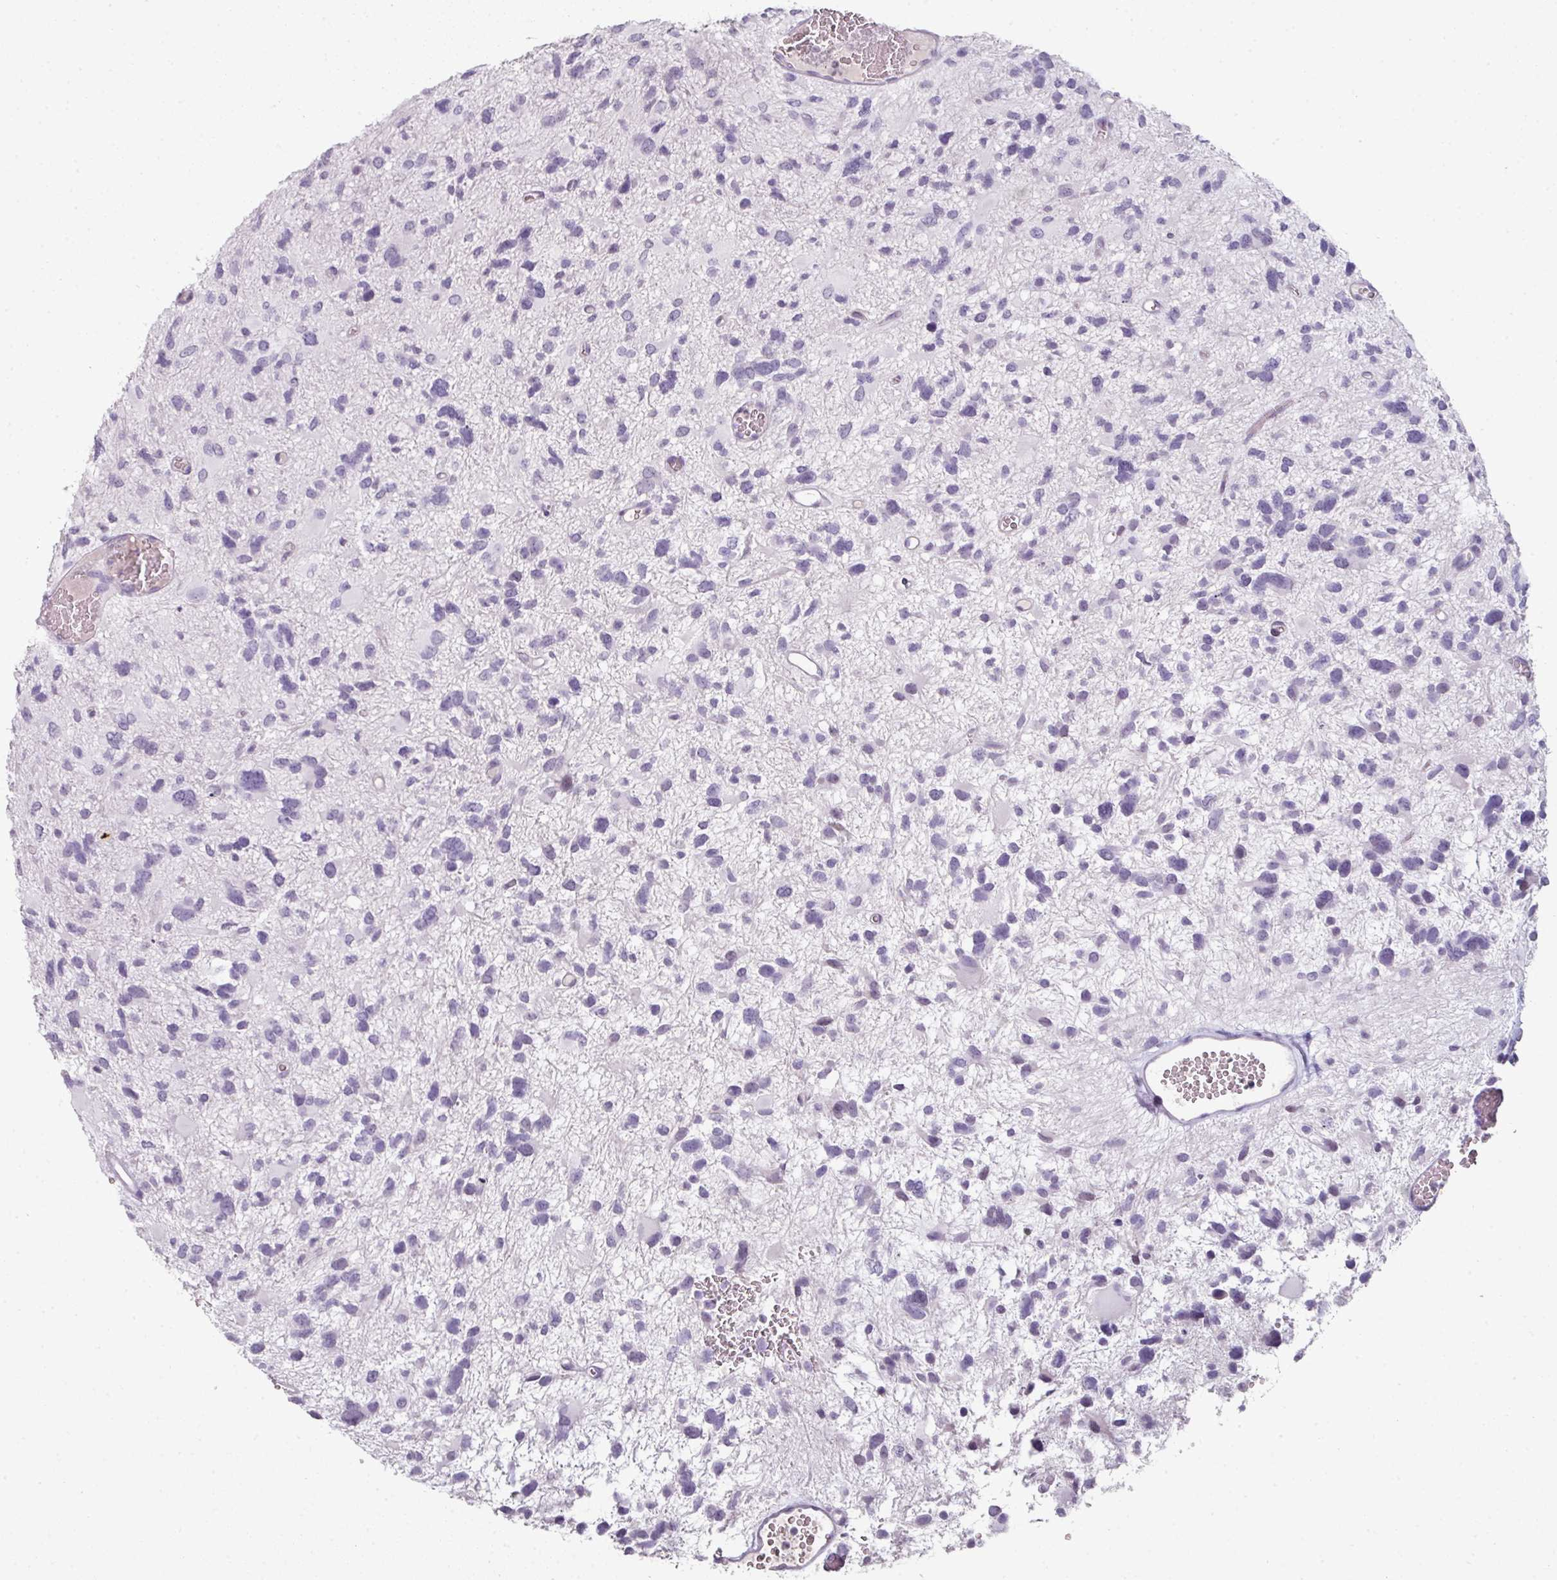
{"staining": {"intensity": "negative", "quantity": "none", "location": "none"}, "tissue": "glioma", "cell_type": "Tumor cells", "image_type": "cancer", "snomed": [{"axis": "morphology", "description": "Glioma, malignant, High grade"}, {"axis": "topography", "description": "Brain"}], "caption": "Tumor cells are negative for protein expression in human malignant glioma (high-grade).", "gene": "GTF2H3", "patient": {"sex": "female", "age": 11}}